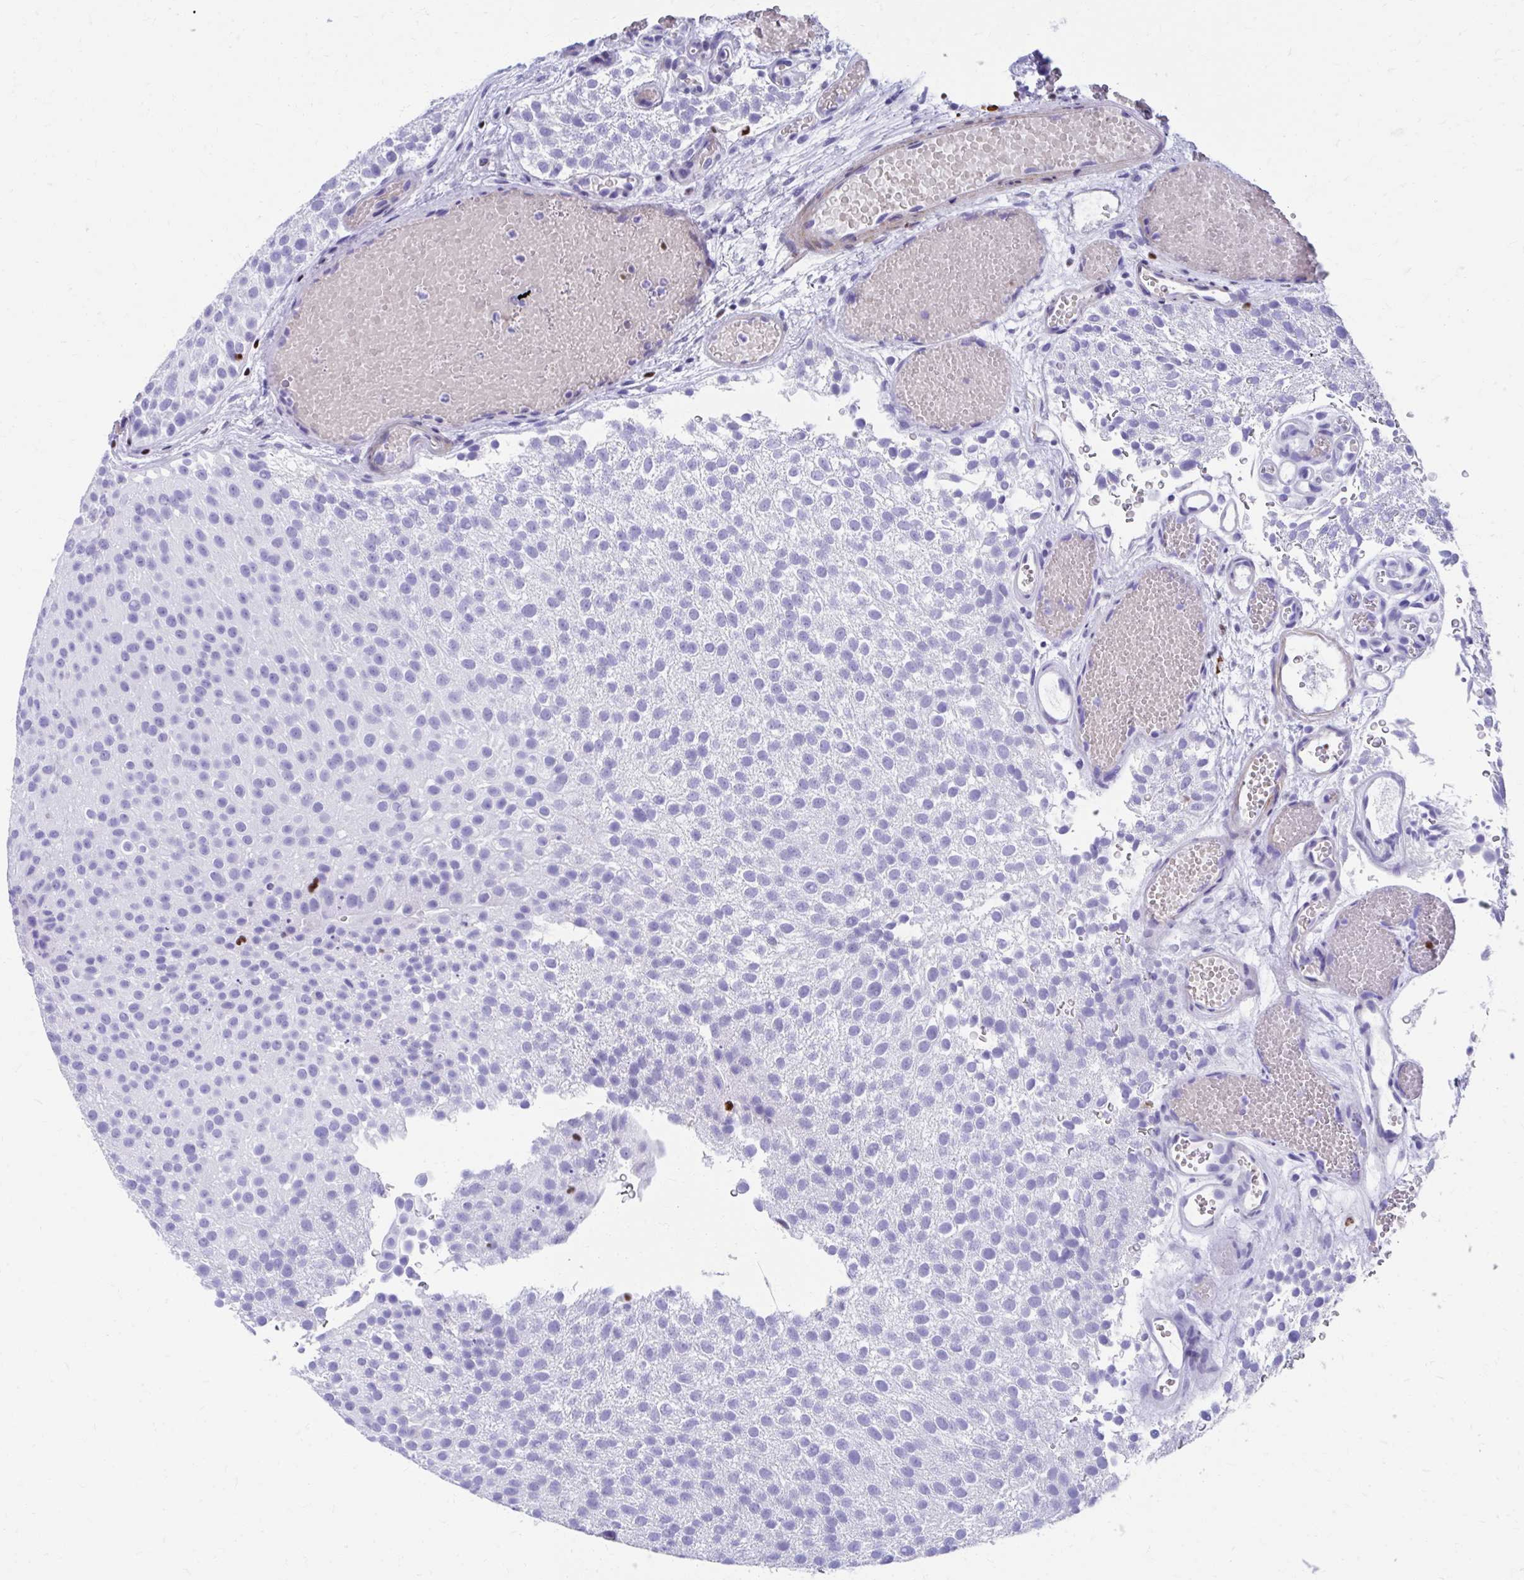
{"staining": {"intensity": "negative", "quantity": "none", "location": "none"}, "tissue": "urothelial cancer", "cell_type": "Tumor cells", "image_type": "cancer", "snomed": [{"axis": "morphology", "description": "Urothelial carcinoma, Low grade"}, {"axis": "topography", "description": "Urinary bladder"}], "caption": "Tumor cells show no significant protein positivity in urothelial cancer. (Stains: DAB immunohistochemistry with hematoxylin counter stain, Microscopy: brightfield microscopy at high magnification).", "gene": "RUNX3", "patient": {"sex": "male", "age": 78}}